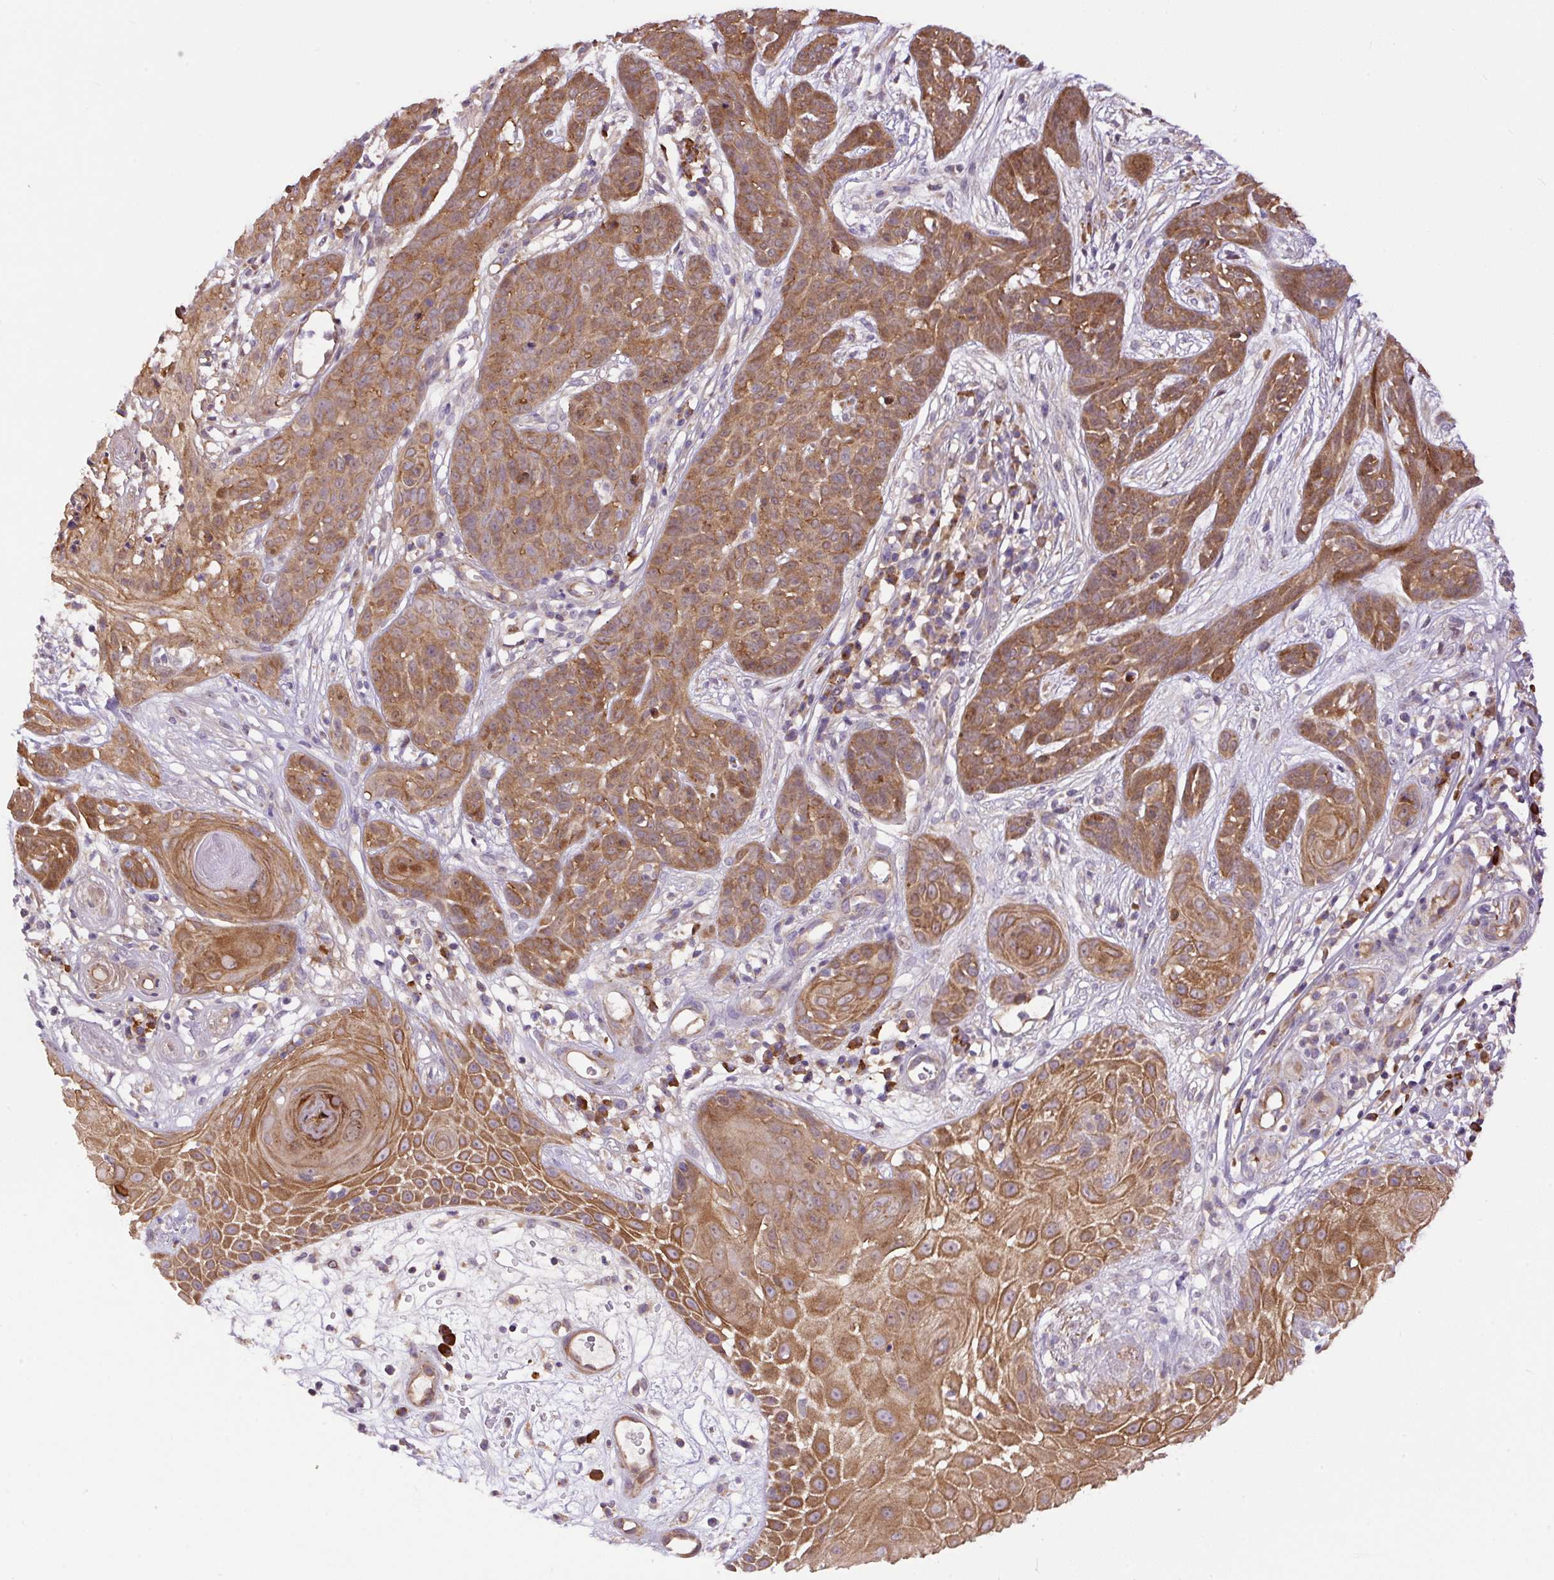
{"staining": {"intensity": "strong", "quantity": ">75%", "location": "cytoplasmic/membranous,nuclear"}, "tissue": "skin cancer", "cell_type": "Tumor cells", "image_type": "cancer", "snomed": [{"axis": "morphology", "description": "Basal cell carcinoma"}, {"axis": "topography", "description": "Skin"}, {"axis": "topography", "description": "Skin, foot"}], "caption": "Immunohistochemical staining of skin basal cell carcinoma reveals high levels of strong cytoplasmic/membranous and nuclear protein expression in about >75% of tumor cells.", "gene": "PPME1", "patient": {"sex": "female", "age": 86}}